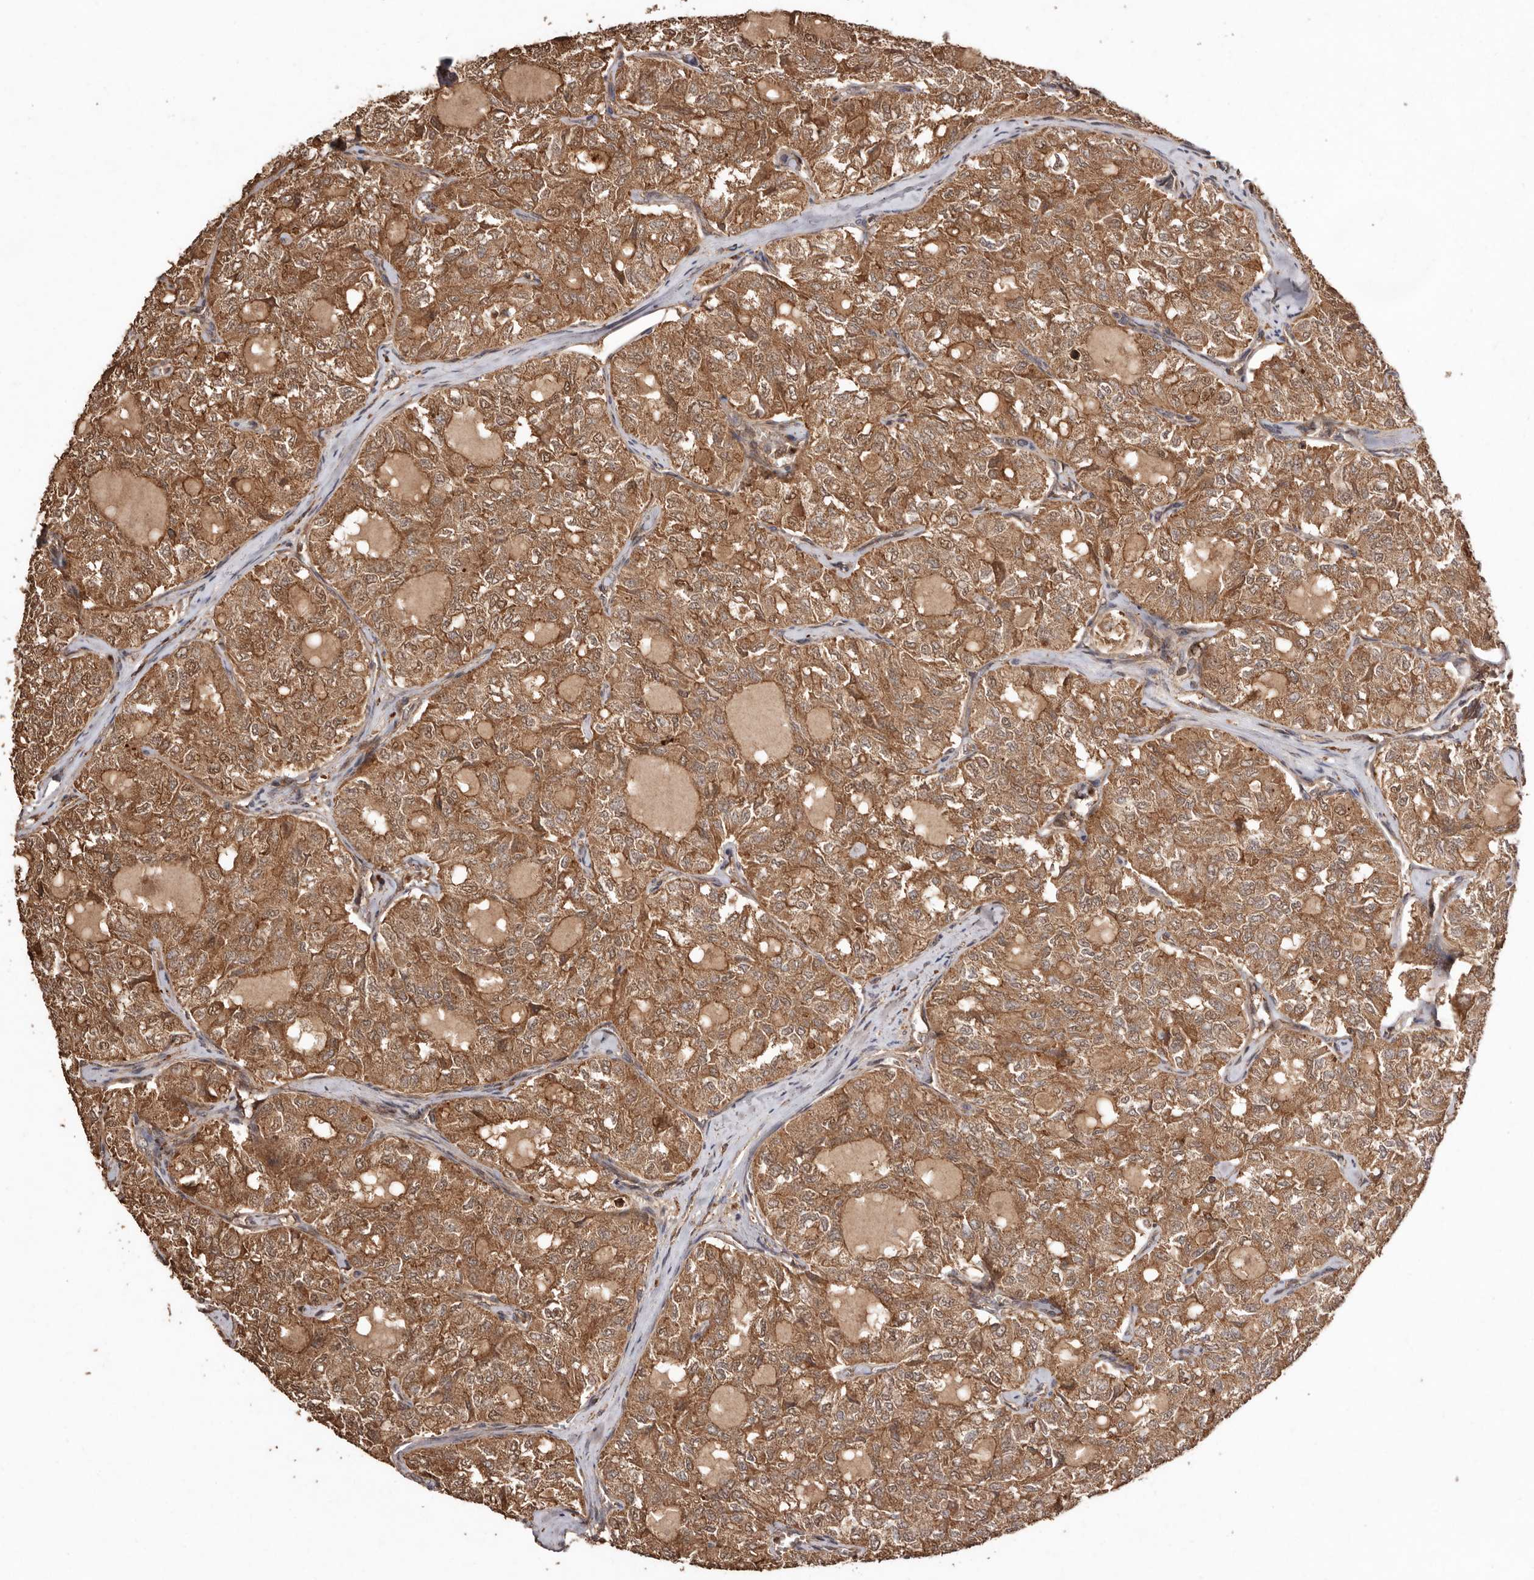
{"staining": {"intensity": "moderate", "quantity": ">75%", "location": "cytoplasmic/membranous"}, "tissue": "thyroid cancer", "cell_type": "Tumor cells", "image_type": "cancer", "snomed": [{"axis": "morphology", "description": "Follicular adenoma carcinoma, NOS"}, {"axis": "topography", "description": "Thyroid gland"}], "caption": "Thyroid cancer (follicular adenoma carcinoma) stained with a brown dye exhibits moderate cytoplasmic/membranous positive staining in about >75% of tumor cells.", "gene": "RWDD1", "patient": {"sex": "male", "age": 75}}